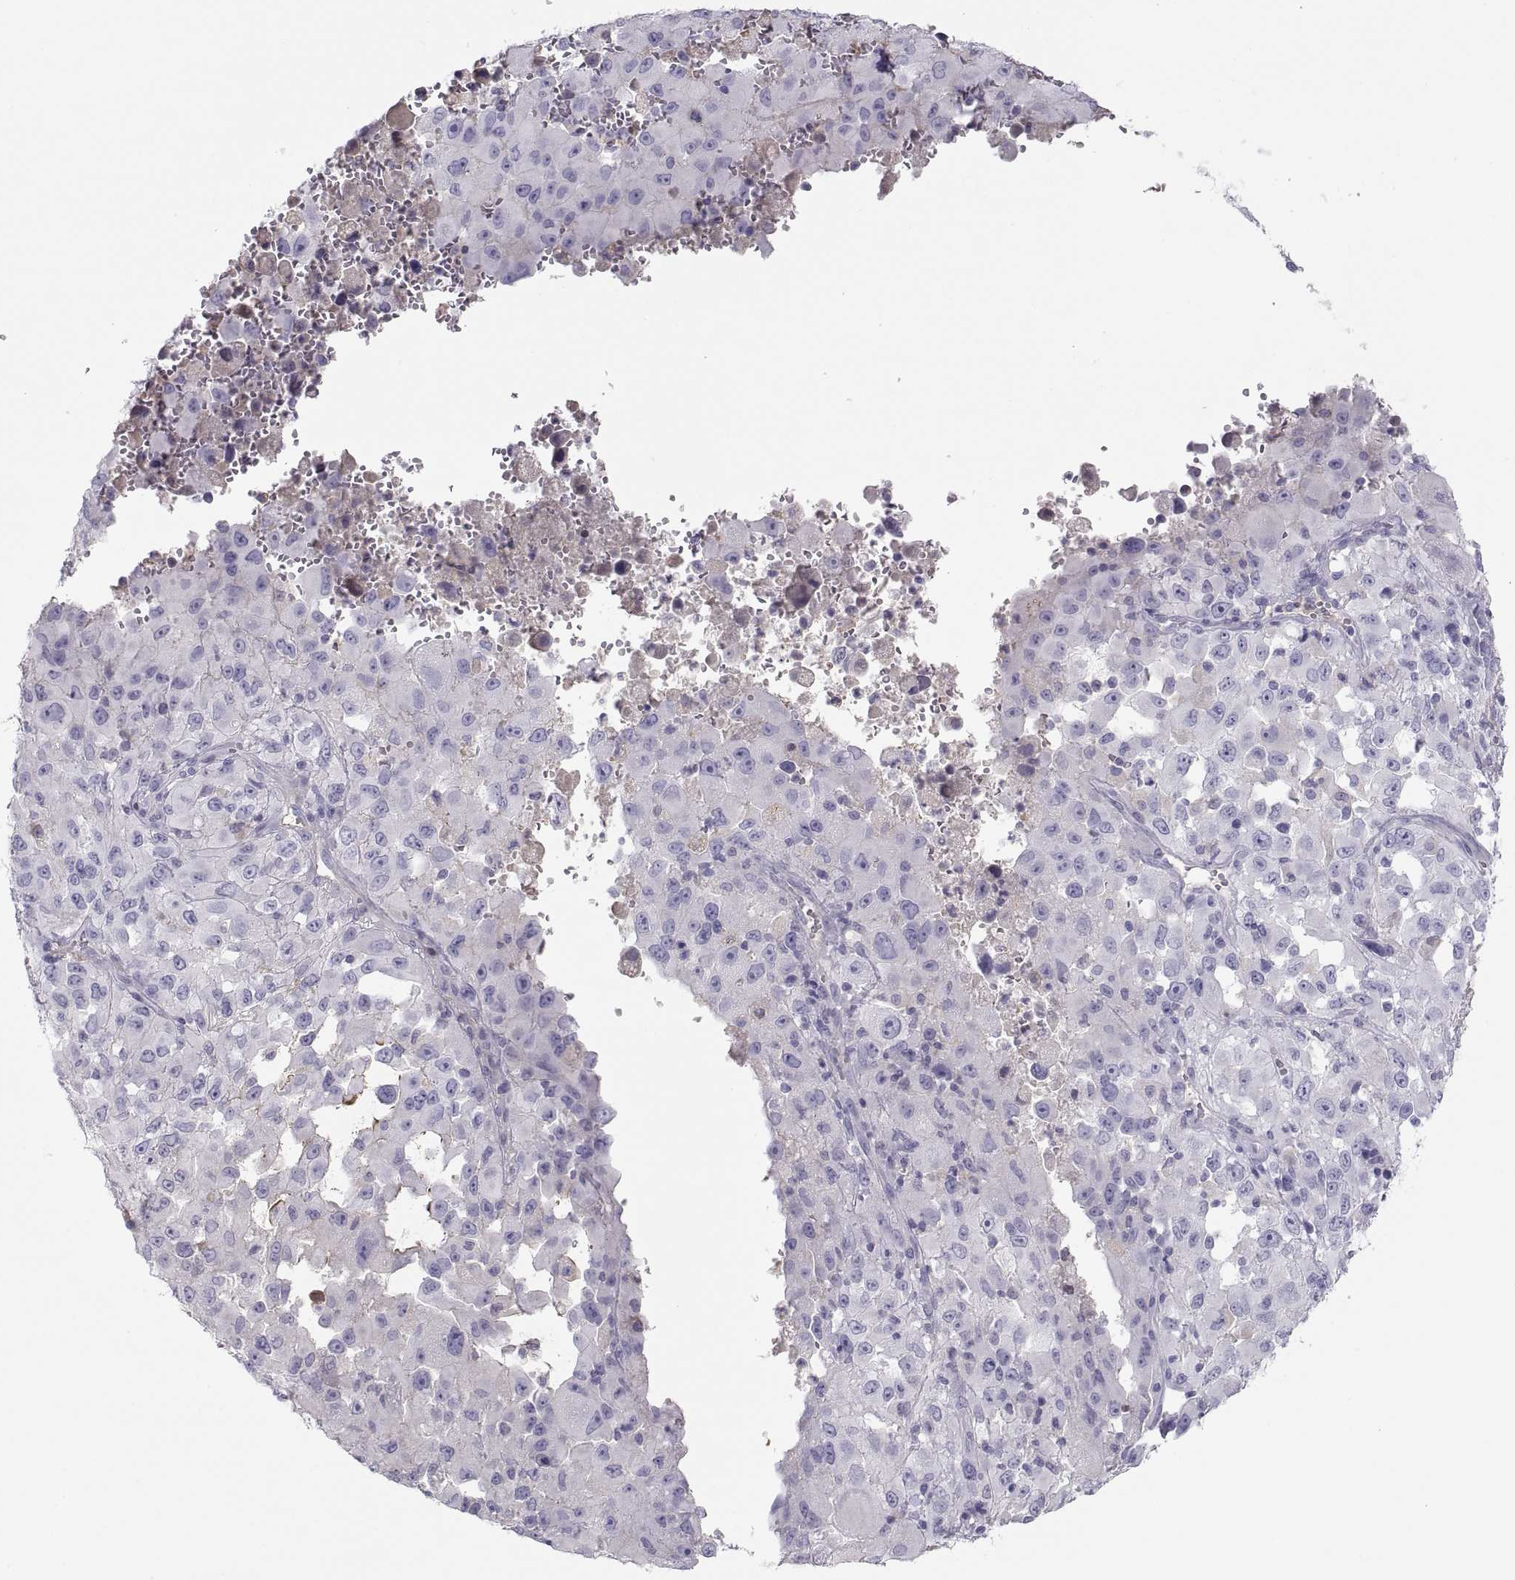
{"staining": {"intensity": "negative", "quantity": "none", "location": "none"}, "tissue": "melanoma", "cell_type": "Tumor cells", "image_type": "cancer", "snomed": [{"axis": "morphology", "description": "Malignant melanoma, Metastatic site"}, {"axis": "topography", "description": "Soft tissue"}], "caption": "Malignant melanoma (metastatic site) was stained to show a protein in brown. There is no significant positivity in tumor cells.", "gene": "MAGEB2", "patient": {"sex": "male", "age": 50}}